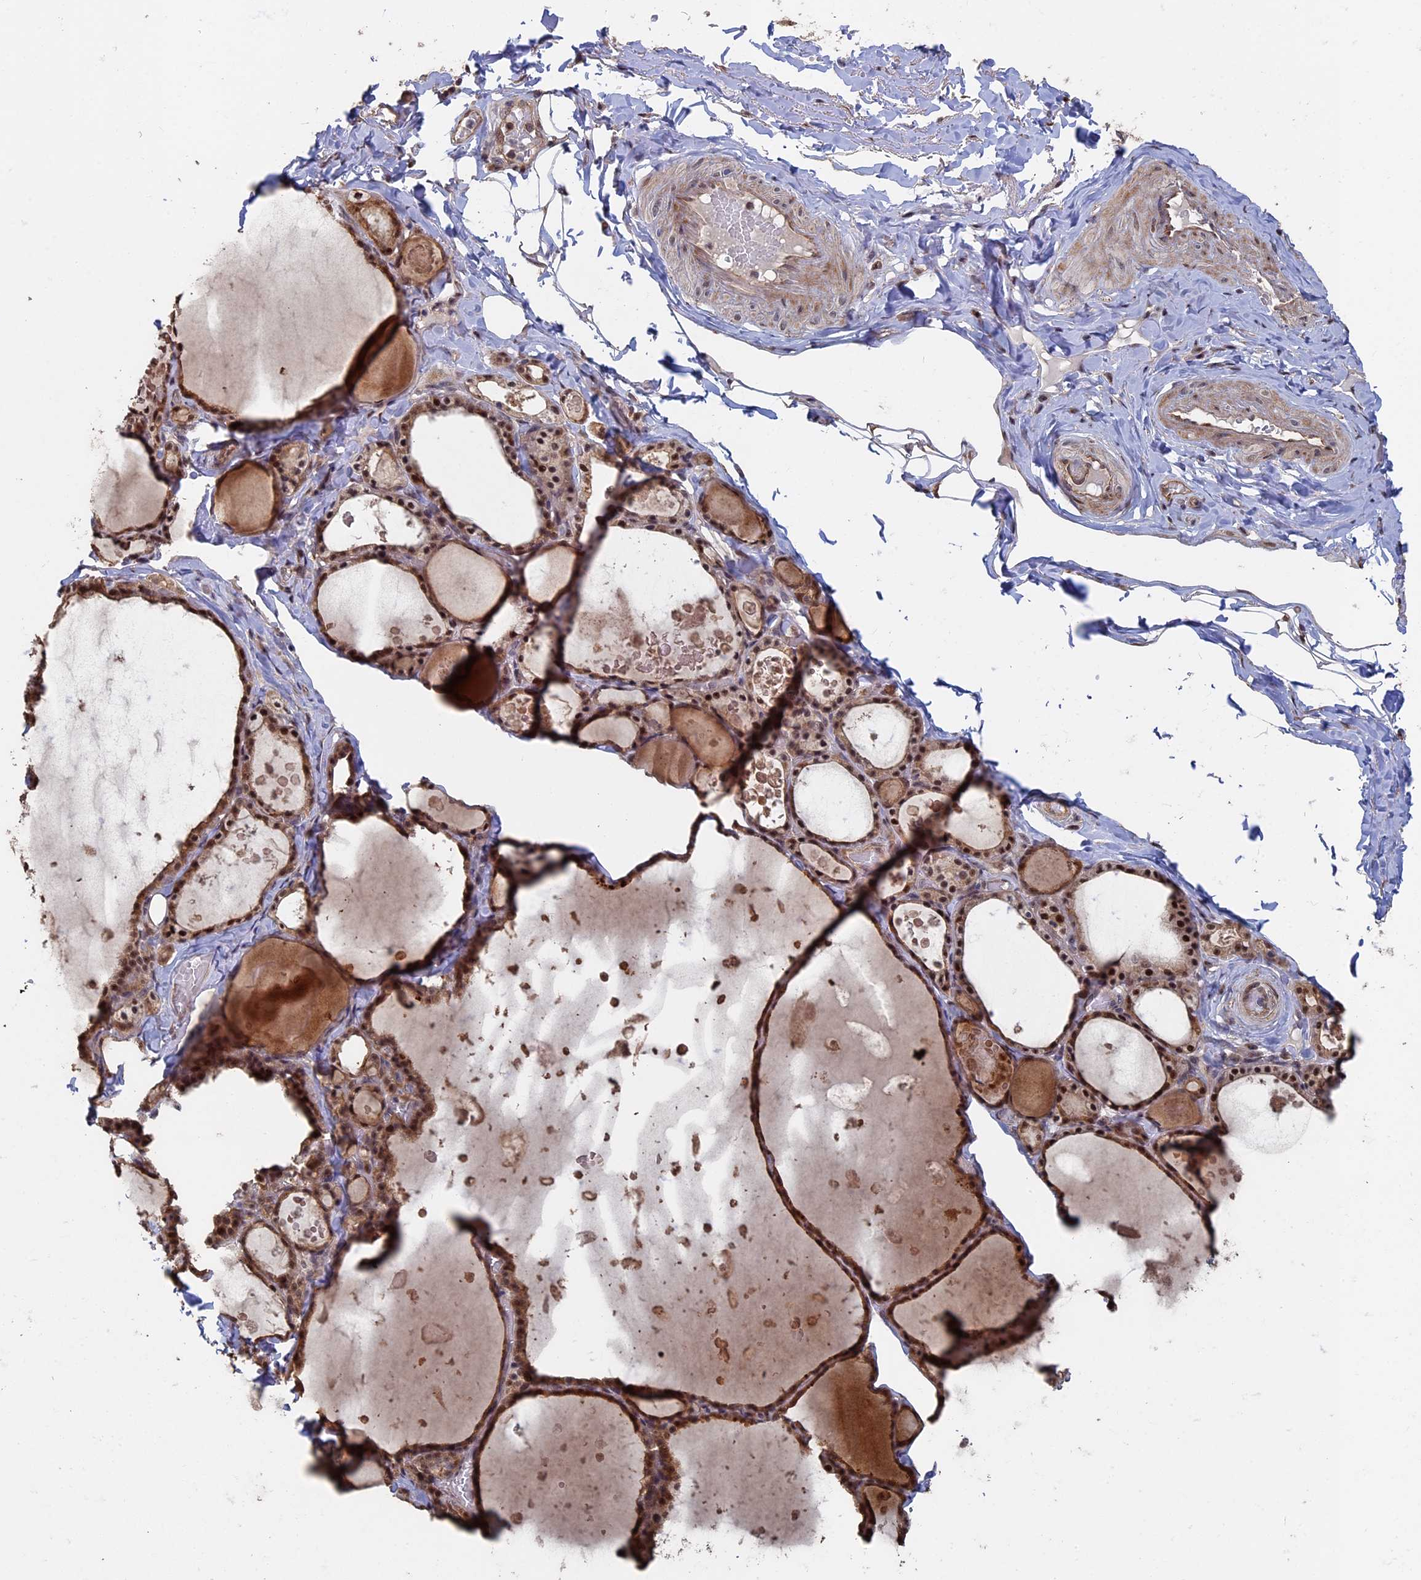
{"staining": {"intensity": "moderate", "quantity": ">75%", "location": "cytoplasmic/membranous,nuclear"}, "tissue": "thyroid gland", "cell_type": "Glandular cells", "image_type": "normal", "snomed": [{"axis": "morphology", "description": "Normal tissue, NOS"}, {"axis": "topography", "description": "Thyroid gland"}], "caption": "Protein positivity by IHC reveals moderate cytoplasmic/membranous,nuclear positivity in about >75% of glandular cells in benign thyroid gland.", "gene": "KIAA1328", "patient": {"sex": "male", "age": 56}}